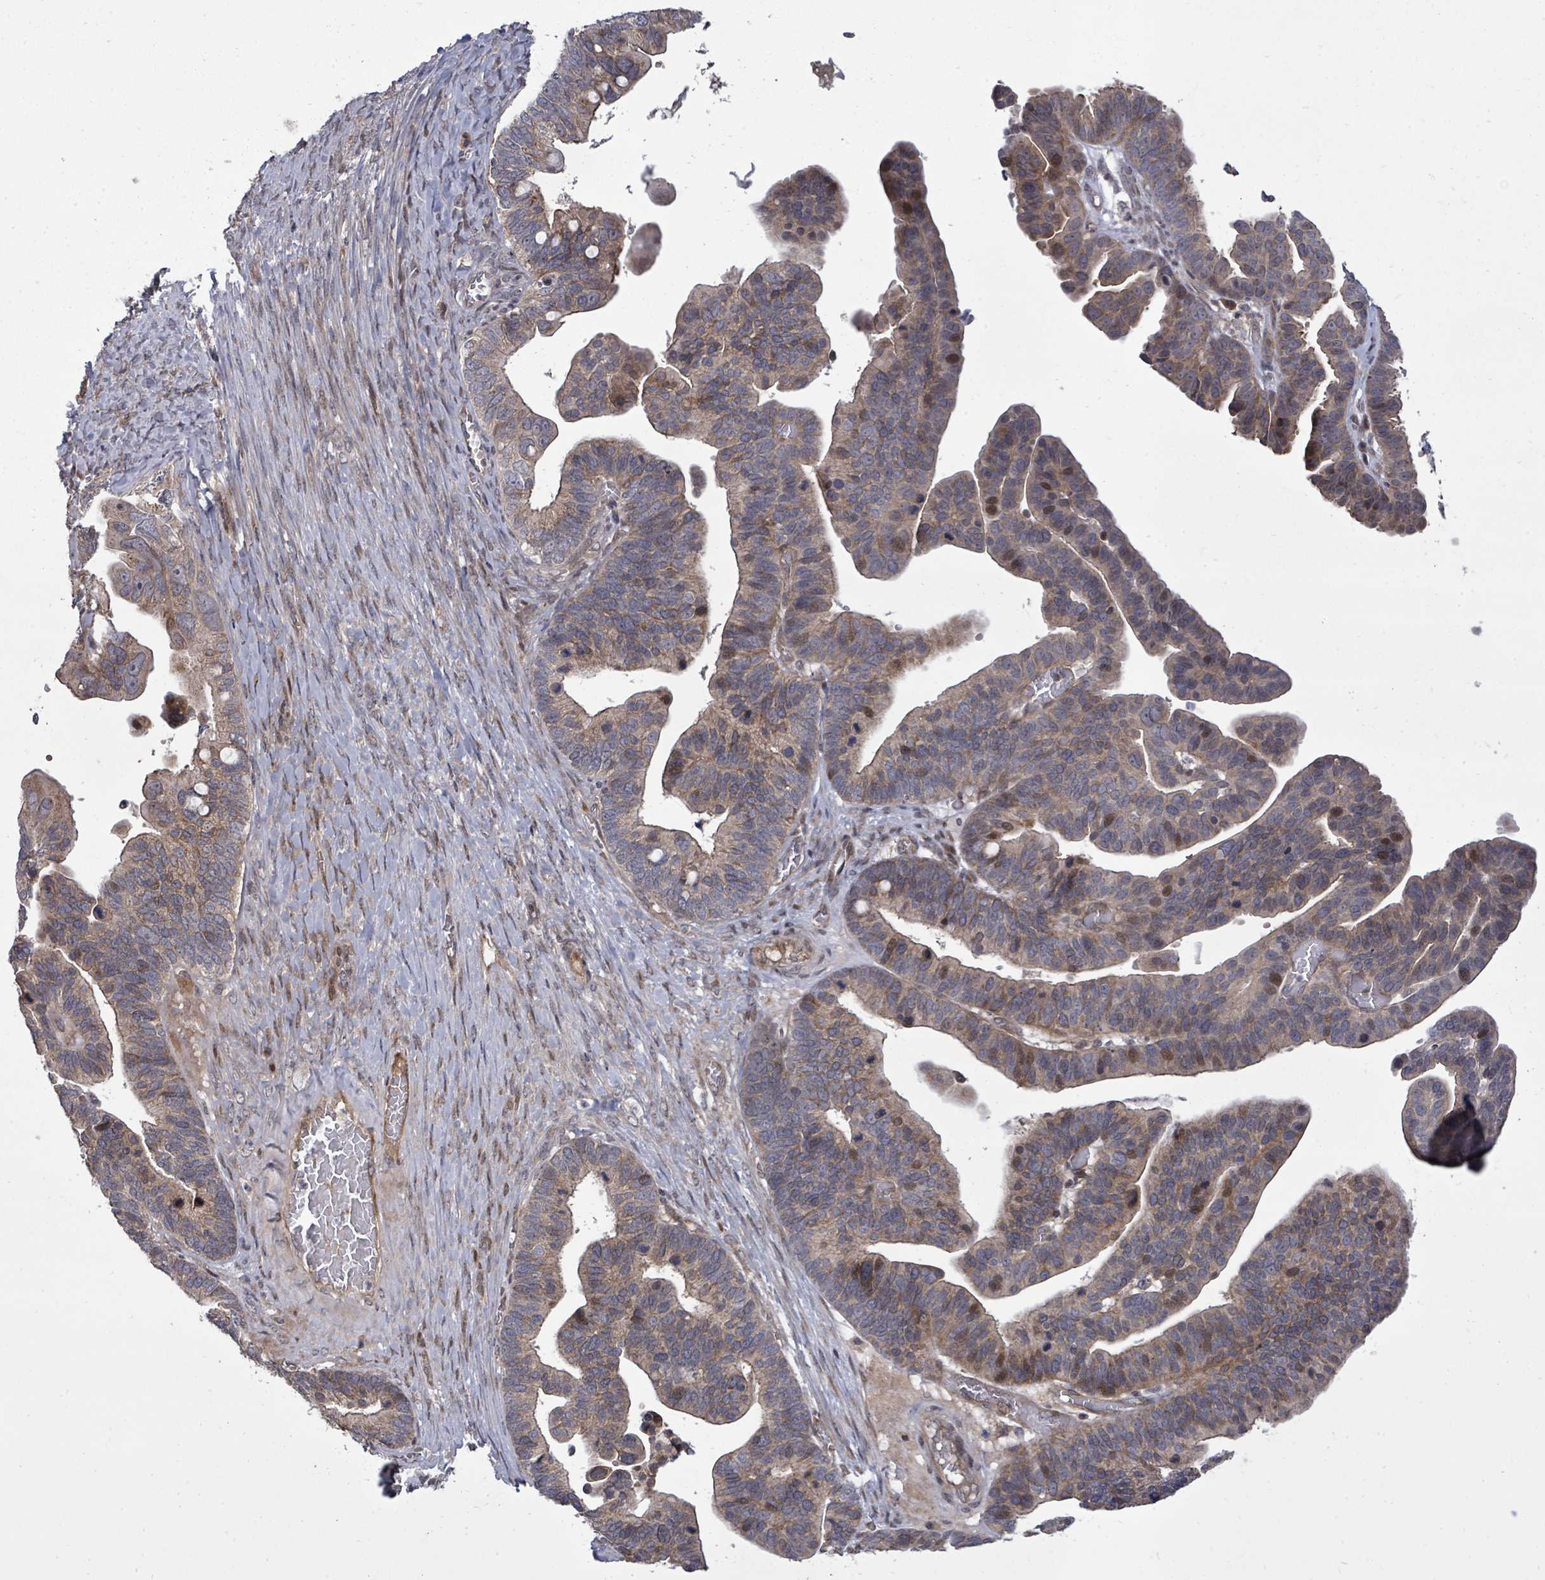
{"staining": {"intensity": "moderate", "quantity": "<25%", "location": "nuclear"}, "tissue": "ovarian cancer", "cell_type": "Tumor cells", "image_type": "cancer", "snomed": [{"axis": "morphology", "description": "Cystadenocarcinoma, serous, NOS"}, {"axis": "topography", "description": "Ovary"}], "caption": "DAB immunohistochemical staining of serous cystadenocarcinoma (ovarian) shows moderate nuclear protein staining in about <25% of tumor cells.", "gene": "KRTAP27-1", "patient": {"sex": "female", "age": 56}}